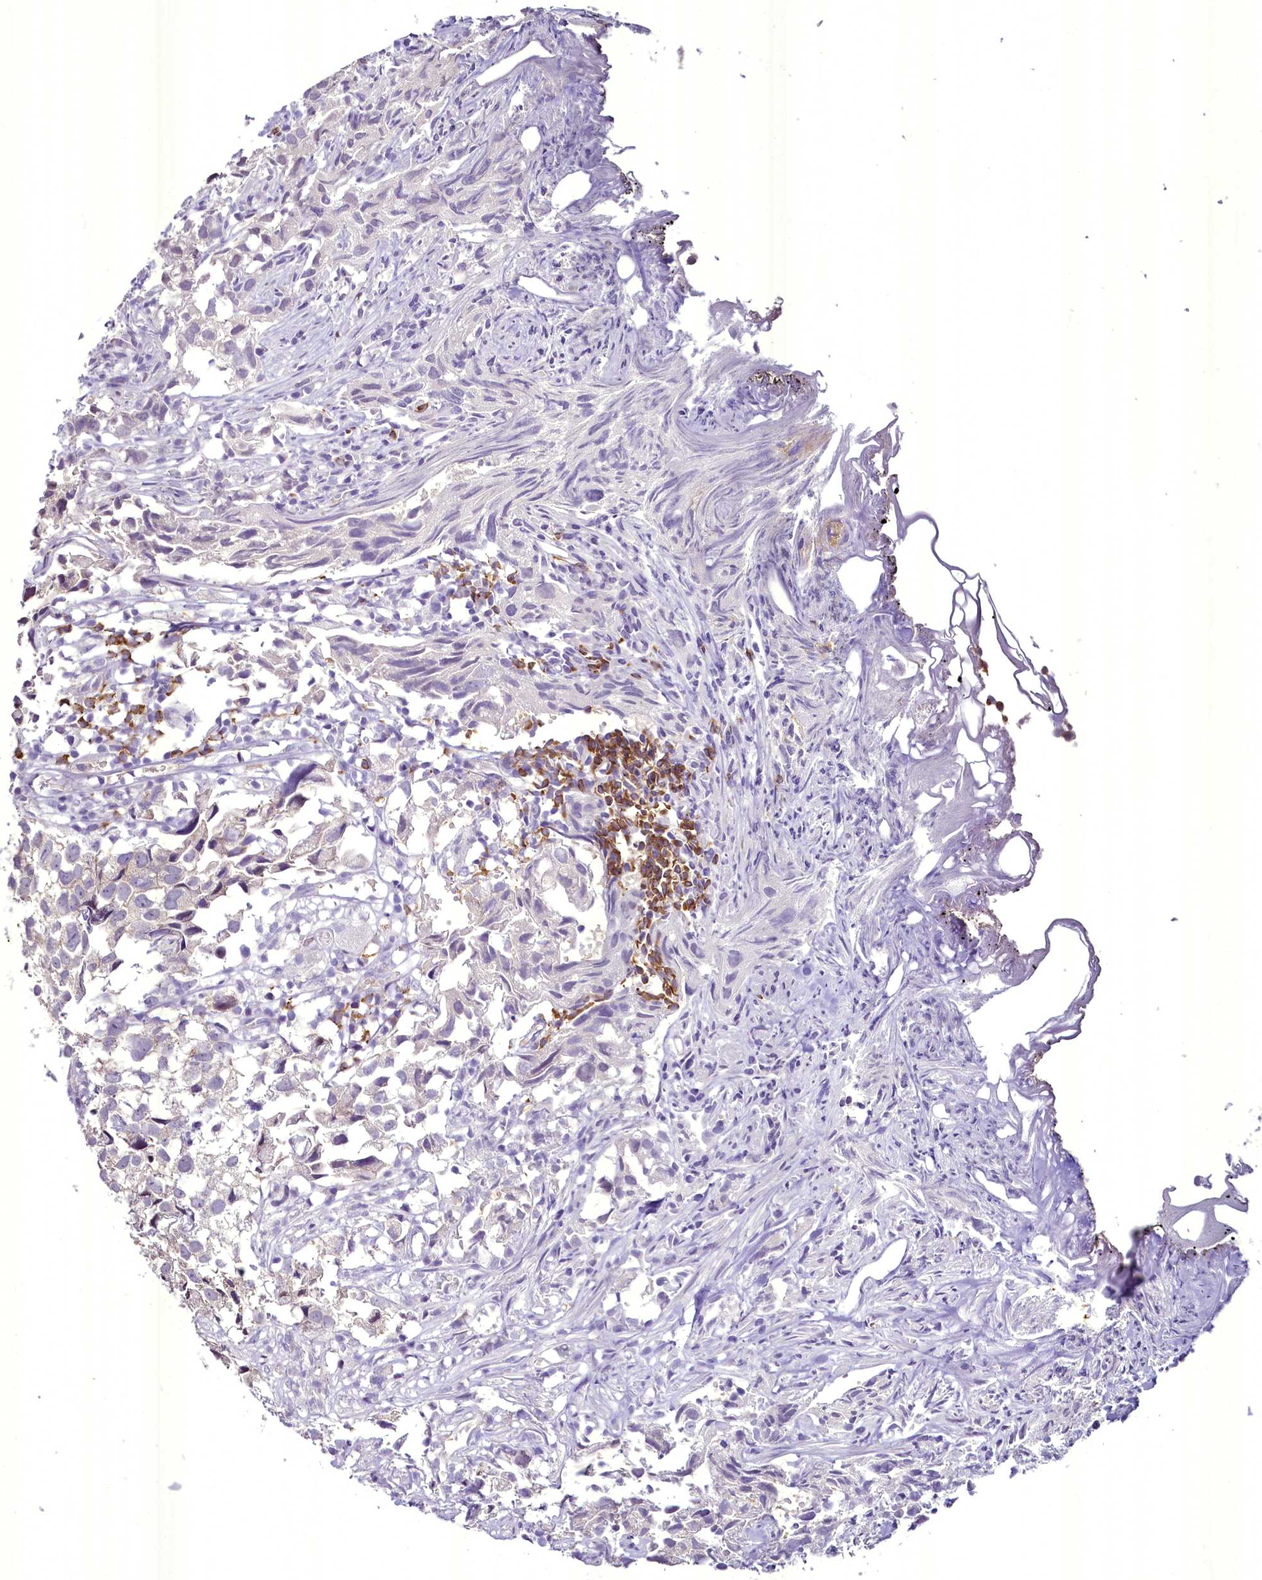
{"staining": {"intensity": "negative", "quantity": "none", "location": "none"}, "tissue": "urothelial cancer", "cell_type": "Tumor cells", "image_type": "cancer", "snomed": [{"axis": "morphology", "description": "Urothelial carcinoma, High grade"}, {"axis": "topography", "description": "Urinary bladder"}], "caption": "Immunohistochemical staining of human urothelial cancer reveals no significant staining in tumor cells. (DAB immunohistochemistry, high magnification).", "gene": "BANK1", "patient": {"sex": "female", "age": 75}}